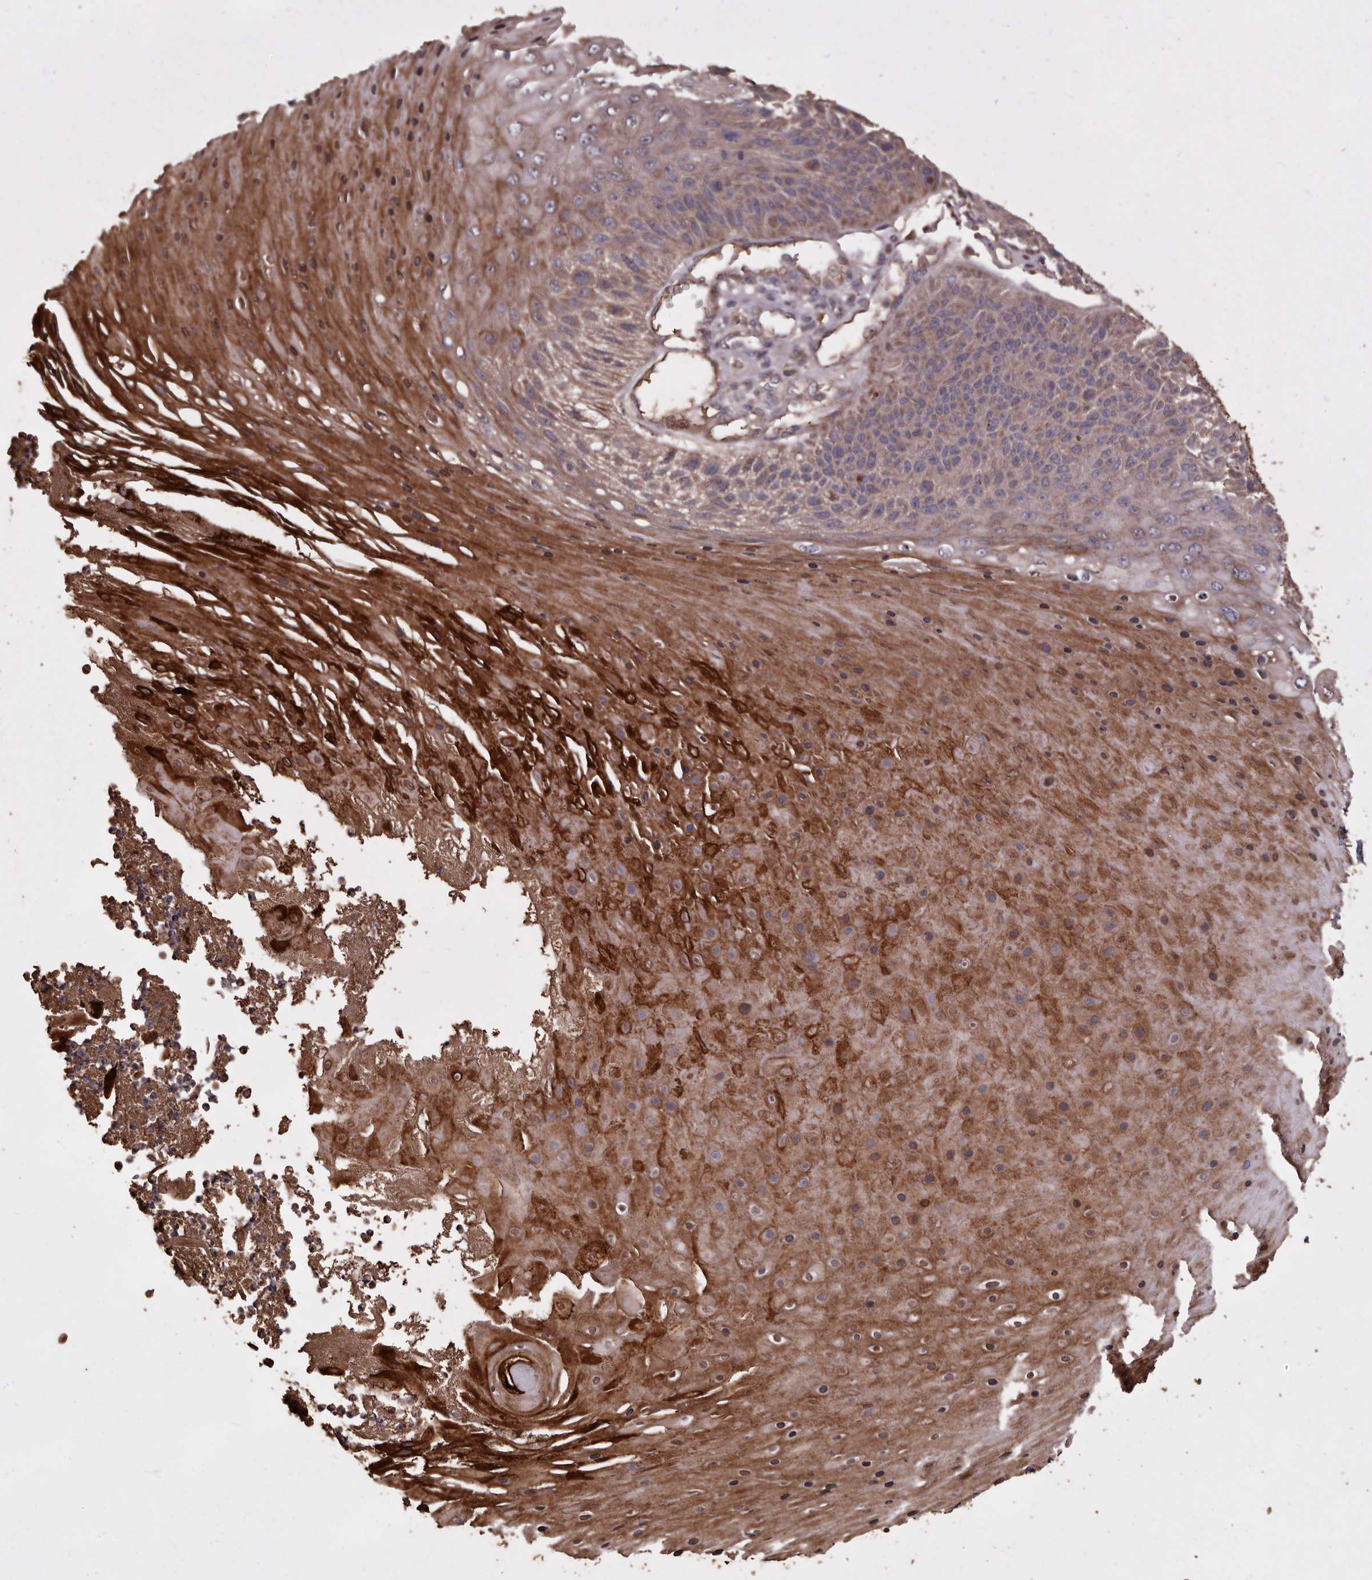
{"staining": {"intensity": "moderate", "quantity": "25%-75%", "location": "cytoplasmic/membranous"}, "tissue": "skin cancer", "cell_type": "Tumor cells", "image_type": "cancer", "snomed": [{"axis": "morphology", "description": "Squamous cell carcinoma, NOS"}, {"axis": "topography", "description": "Skin"}], "caption": "Immunohistochemistry of human skin cancer exhibits medium levels of moderate cytoplasmic/membranous expression in approximately 25%-75% of tumor cells. (brown staining indicates protein expression, while blue staining denotes nuclei).", "gene": "RANBP17", "patient": {"sex": "female", "age": 88}}